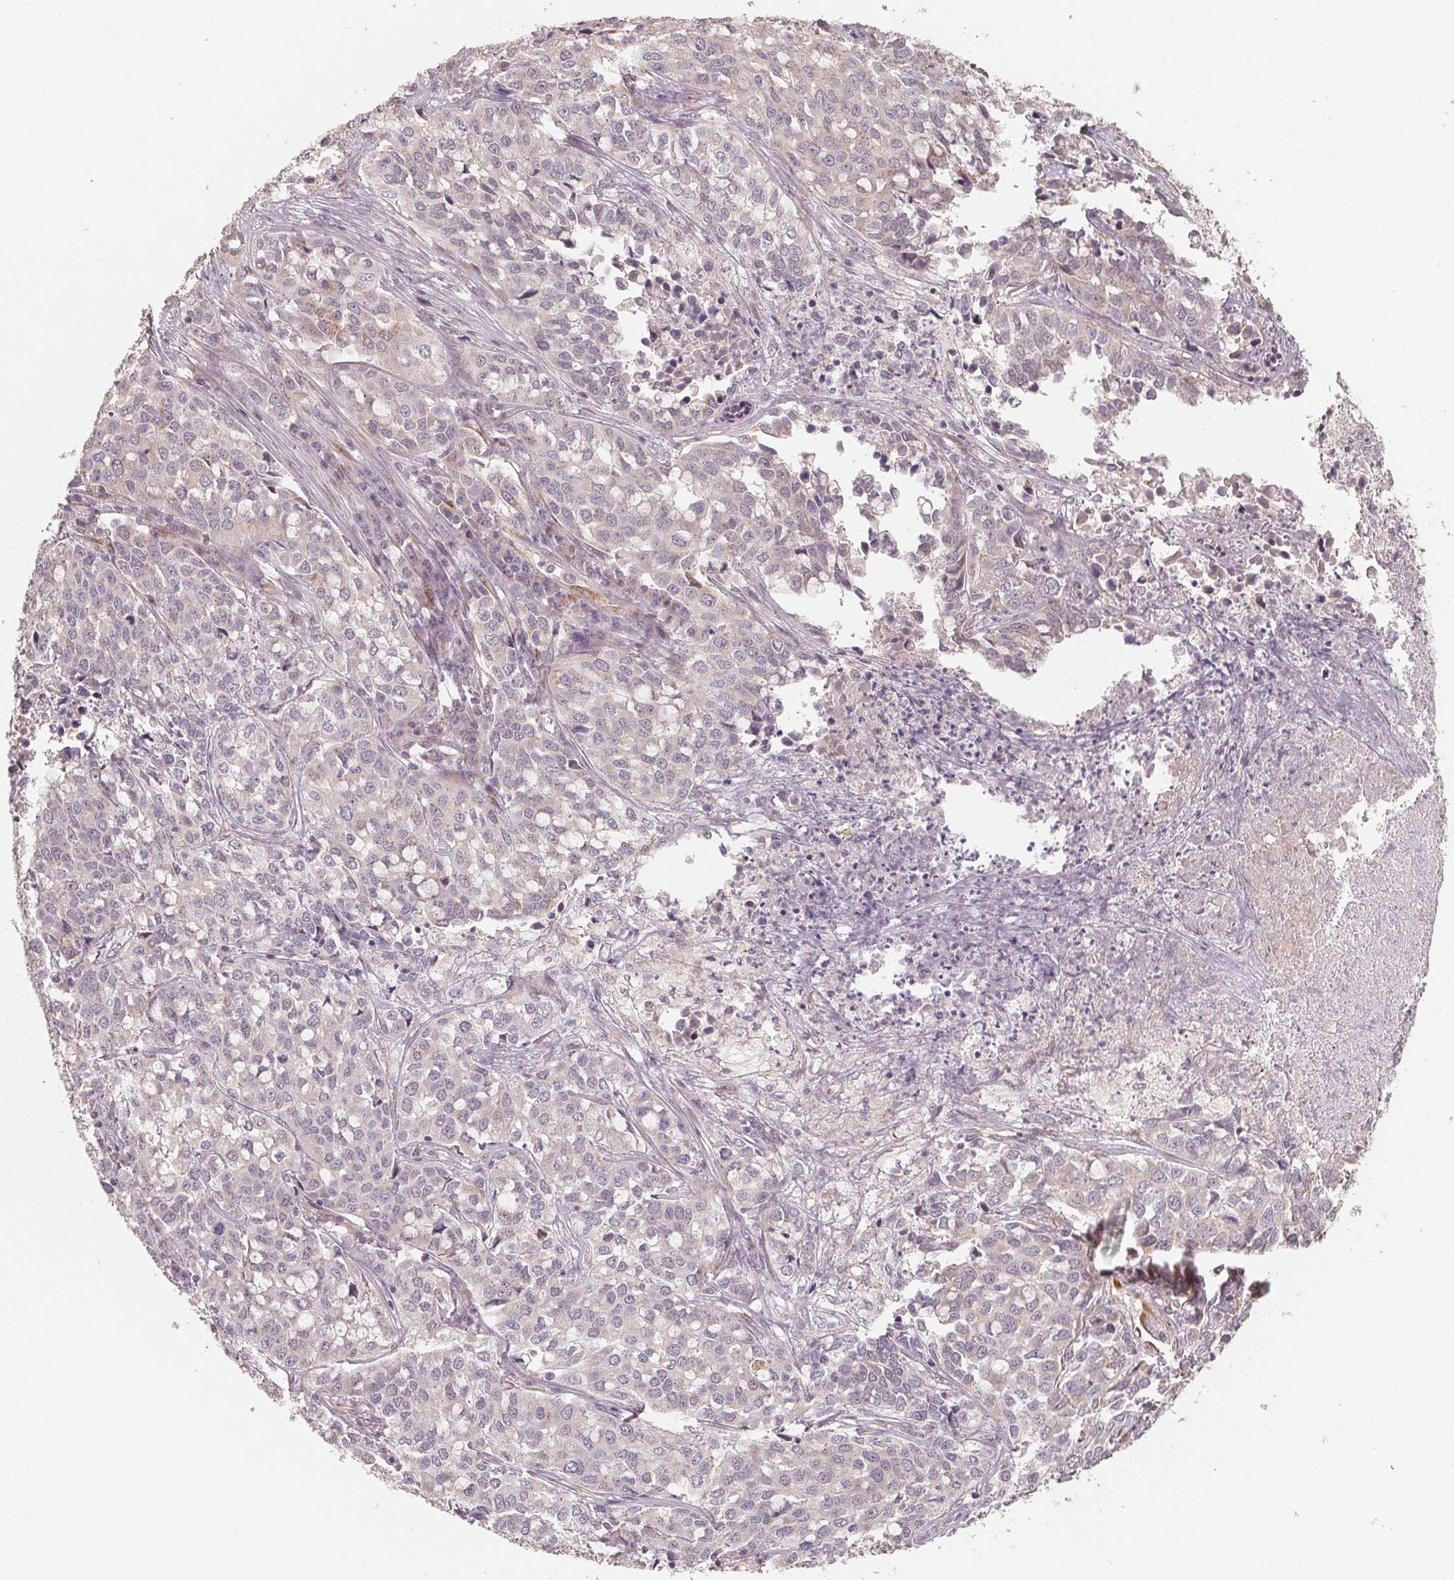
{"staining": {"intensity": "weak", "quantity": "<25%", "location": "cytoplasmic/membranous"}, "tissue": "lung cancer", "cell_type": "Tumor cells", "image_type": "cancer", "snomed": [{"axis": "morphology", "description": "Adenocarcinoma, NOS"}, {"axis": "morphology", "description": "Adenocarcinoma, metastatic, NOS"}, {"axis": "topography", "description": "Lymph node"}, {"axis": "topography", "description": "Lung"}], "caption": "Immunohistochemistry (IHC) of human lung cancer shows no positivity in tumor cells.", "gene": "TSPAN12", "patient": {"sex": "female", "age": 65}}